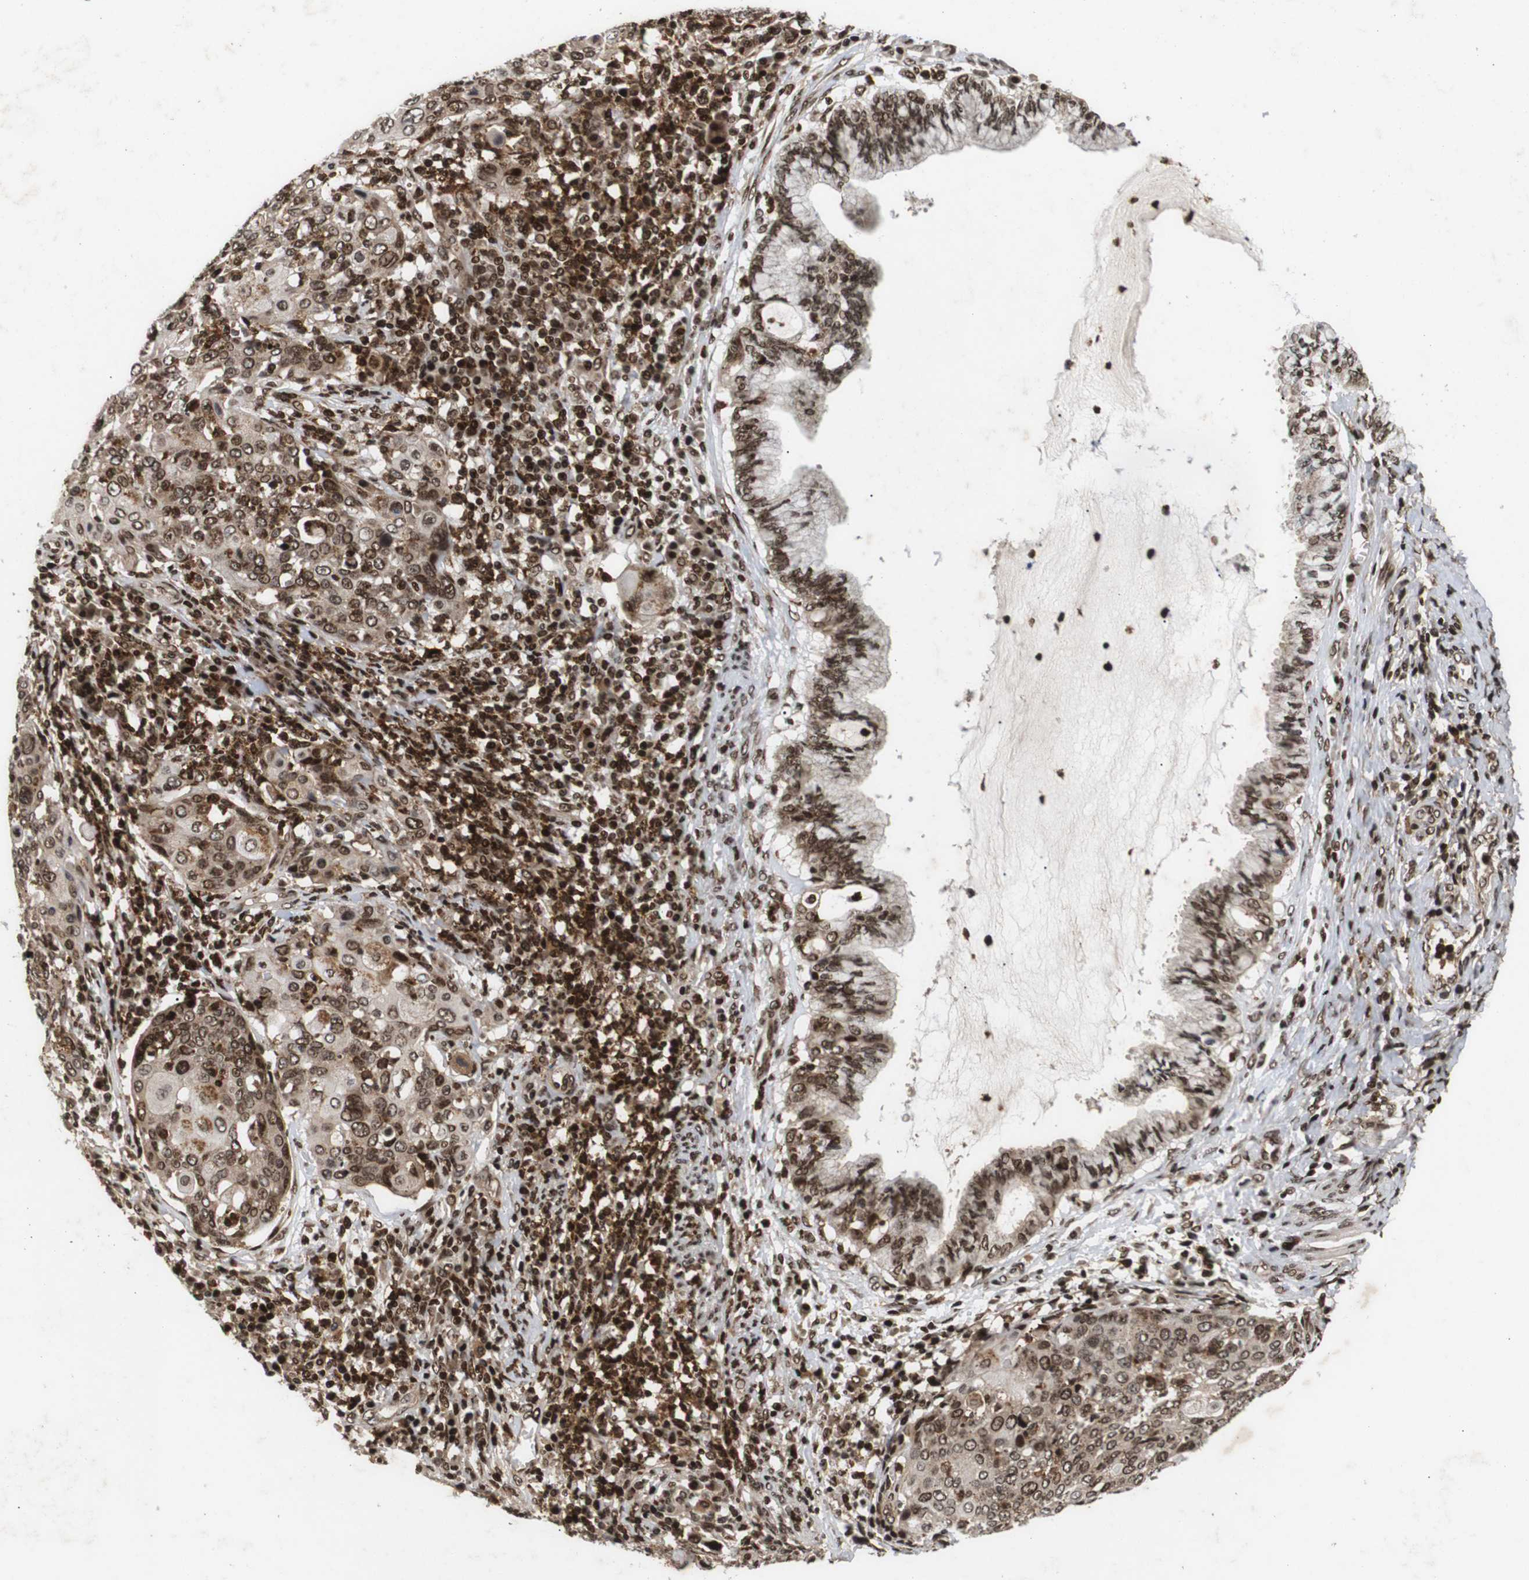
{"staining": {"intensity": "moderate", "quantity": ">75%", "location": "cytoplasmic/membranous,nuclear"}, "tissue": "cervical cancer", "cell_type": "Tumor cells", "image_type": "cancer", "snomed": [{"axis": "morphology", "description": "Squamous cell carcinoma, NOS"}, {"axis": "topography", "description": "Cervix"}], "caption": "Protein analysis of cervical squamous cell carcinoma tissue reveals moderate cytoplasmic/membranous and nuclear positivity in about >75% of tumor cells.", "gene": "KIF23", "patient": {"sex": "female", "age": 40}}